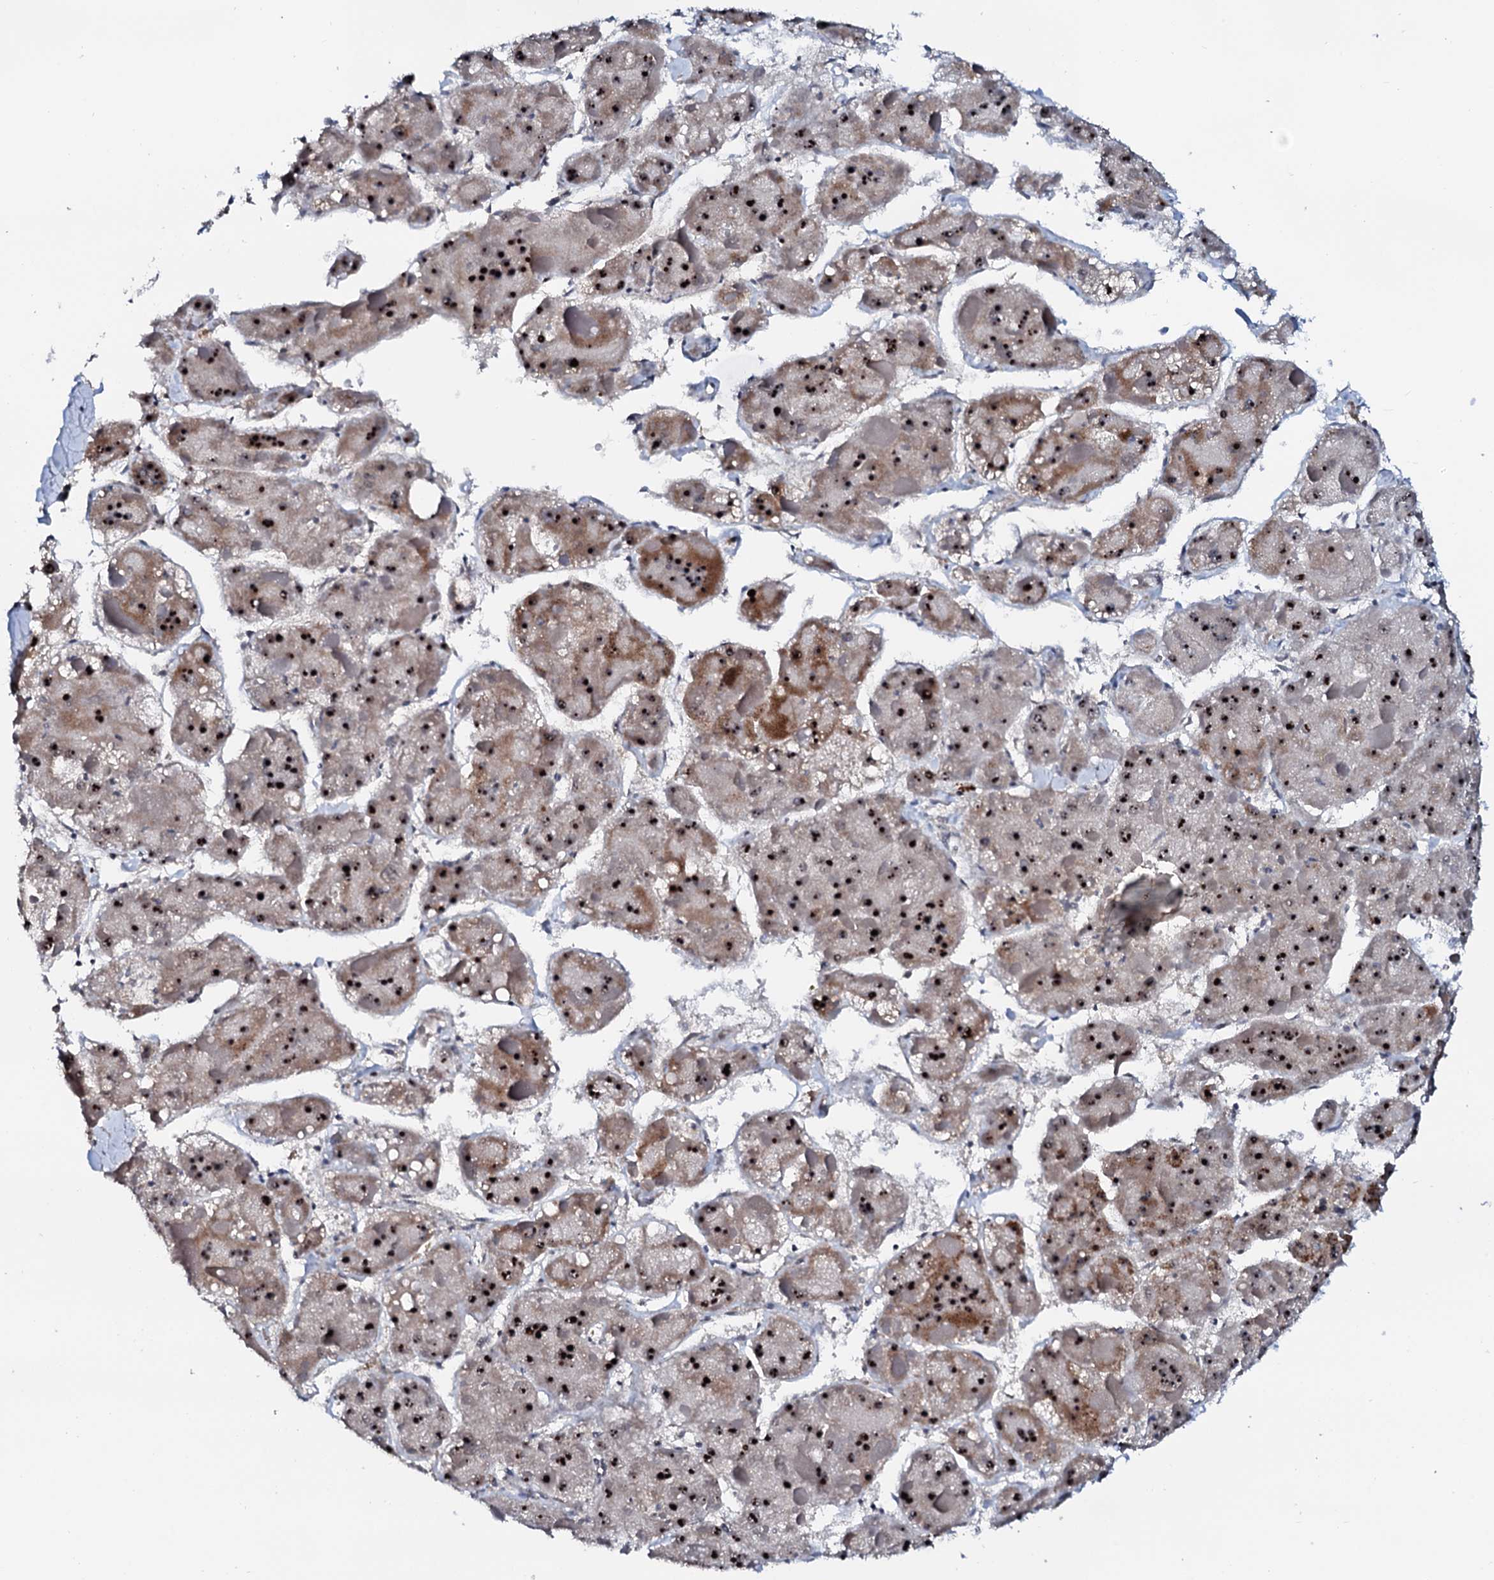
{"staining": {"intensity": "strong", "quantity": ">75%", "location": "nuclear"}, "tissue": "liver cancer", "cell_type": "Tumor cells", "image_type": "cancer", "snomed": [{"axis": "morphology", "description": "Carcinoma, Hepatocellular, NOS"}, {"axis": "topography", "description": "Liver"}], "caption": "Liver cancer tissue reveals strong nuclear expression in approximately >75% of tumor cells", "gene": "NEUROG3", "patient": {"sex": "female", "age": 73}}